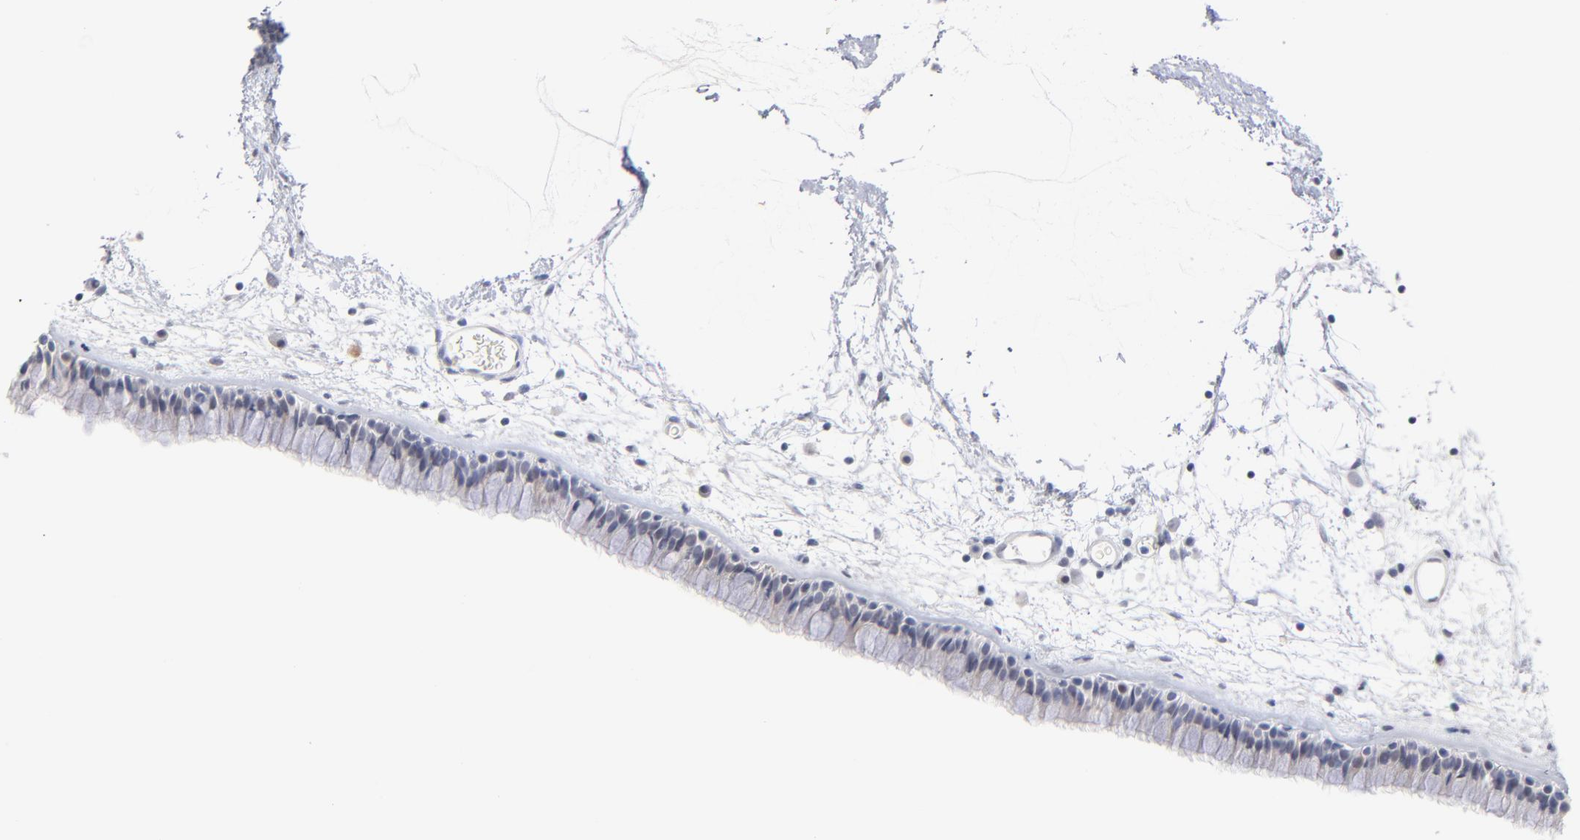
{"staining": {"intensity": "weak", "quantity": "<25%", "location": "cytoplasmic/membranous,nuclear"}, "tissue": "nasopharynx", "cell_type": "Respiratory epithelial cells", "image_type": "normal", "snomed": [{"axis": "morphology", "description": "Normal tissue, NOS"}, {"axis": "morphology", "description": "Inflammation, NOS"}, {"axis": "topography", "description": "Nasopharynx"}], "caption": "This is an immunohistochemistry micrograph of benign human nasopharynx. There is no positivity in respiratory epithelial cells.", "gene": "PARP1", "patient": {"sex": "male", "age": 48}}